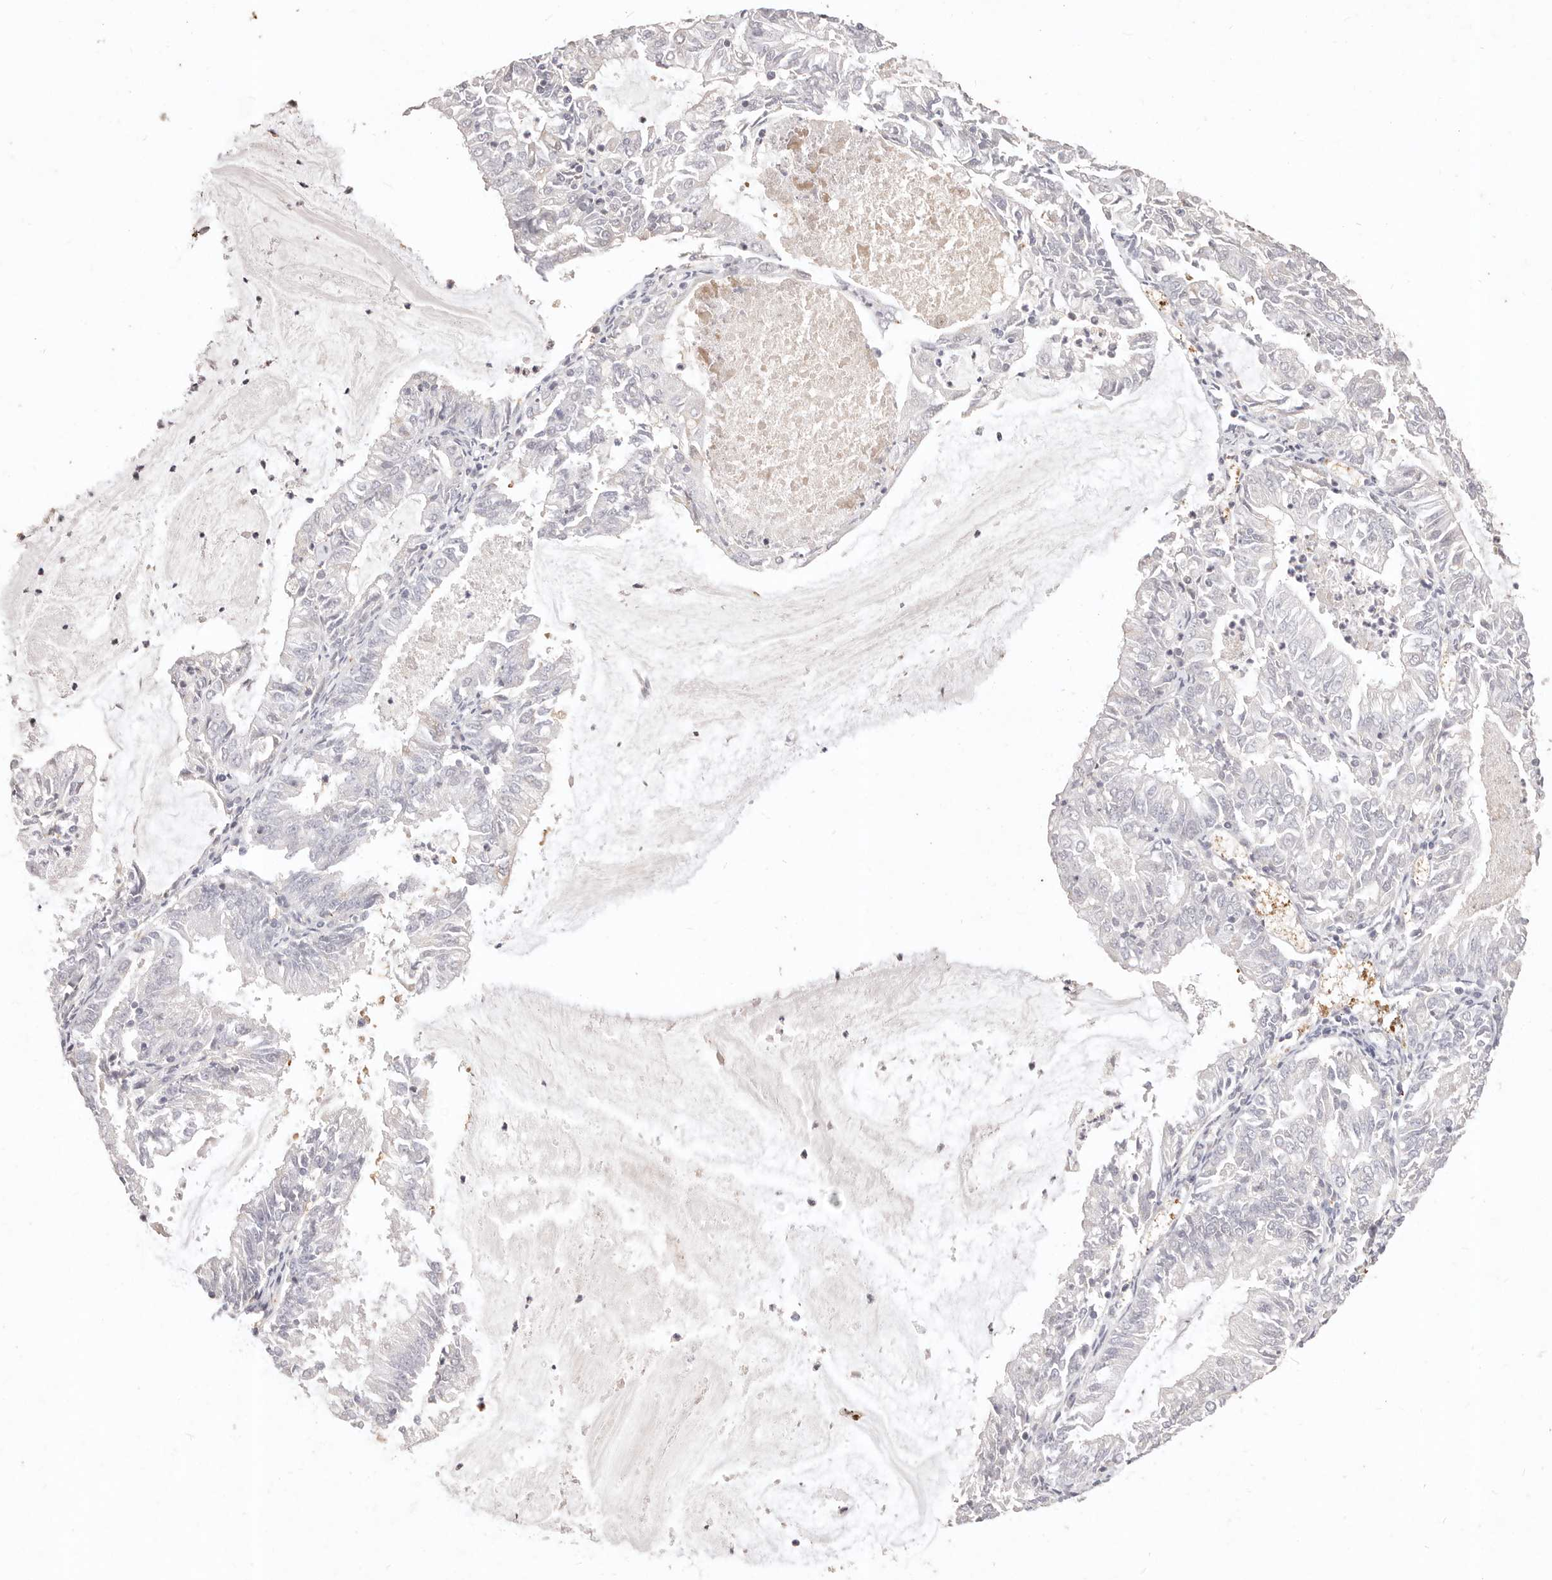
{"staining": {"intensity": "negative", "quantity": "none", "location": "none"}, "tissue": "endometrial cancer", "cell_type": "Tumor cells", "image_type": "cancer", "snomed": [{"axis": "morphology", "description": "Adenocarcinoma, NOS"}, {"axis": "topography", "description": "Endometrium"}], "caption": "Immunohistochemical staining of endometrial adenocarcinoma demonstrates no significant staining in tumor cells. (DAB immunohistochemistry (IHC), high magnification).", "gene": "KIF9", "patient": {"sex": "female", "age": 57}}